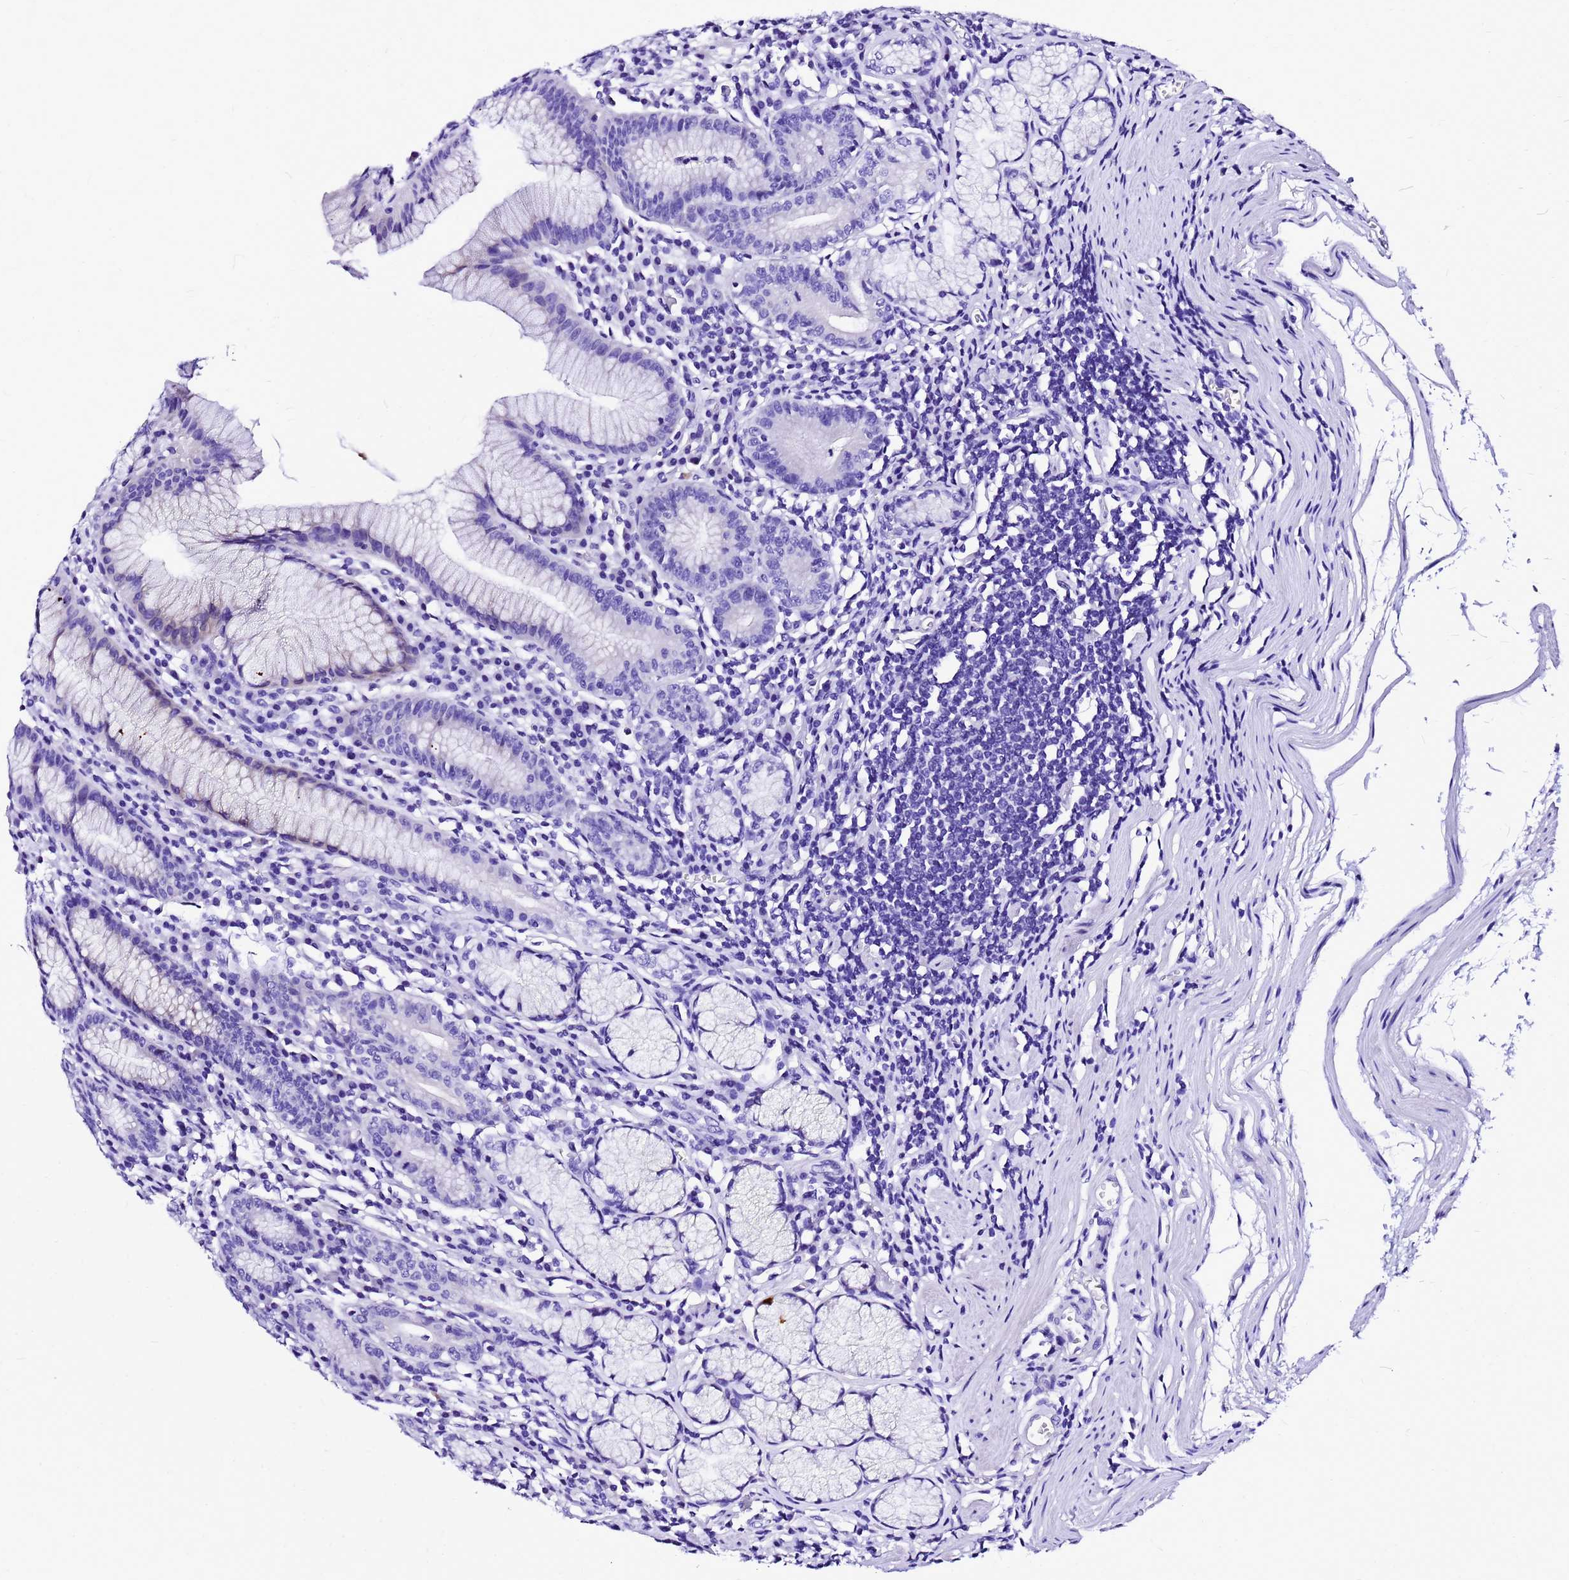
{"staining": {"intensity": "strong", "quantity": "<25%", "location": "cytoplasmic/membranous"}, "tissue": "stomach", "cell_type": "Glandular cells", "image_type": "normal", "snomed": [{"axis": "morphology", "description": "Normal tissue, NOS"}, {"axis": "topography", "description": "Stomach"}], "caption": "Protein analysis of normal stomach demonstrates strong cytoplasmic/membranous staining in approximately <25% of glandular cells.", "gene": "HERC4", "patient": {"sex": "male", "age": 55}}